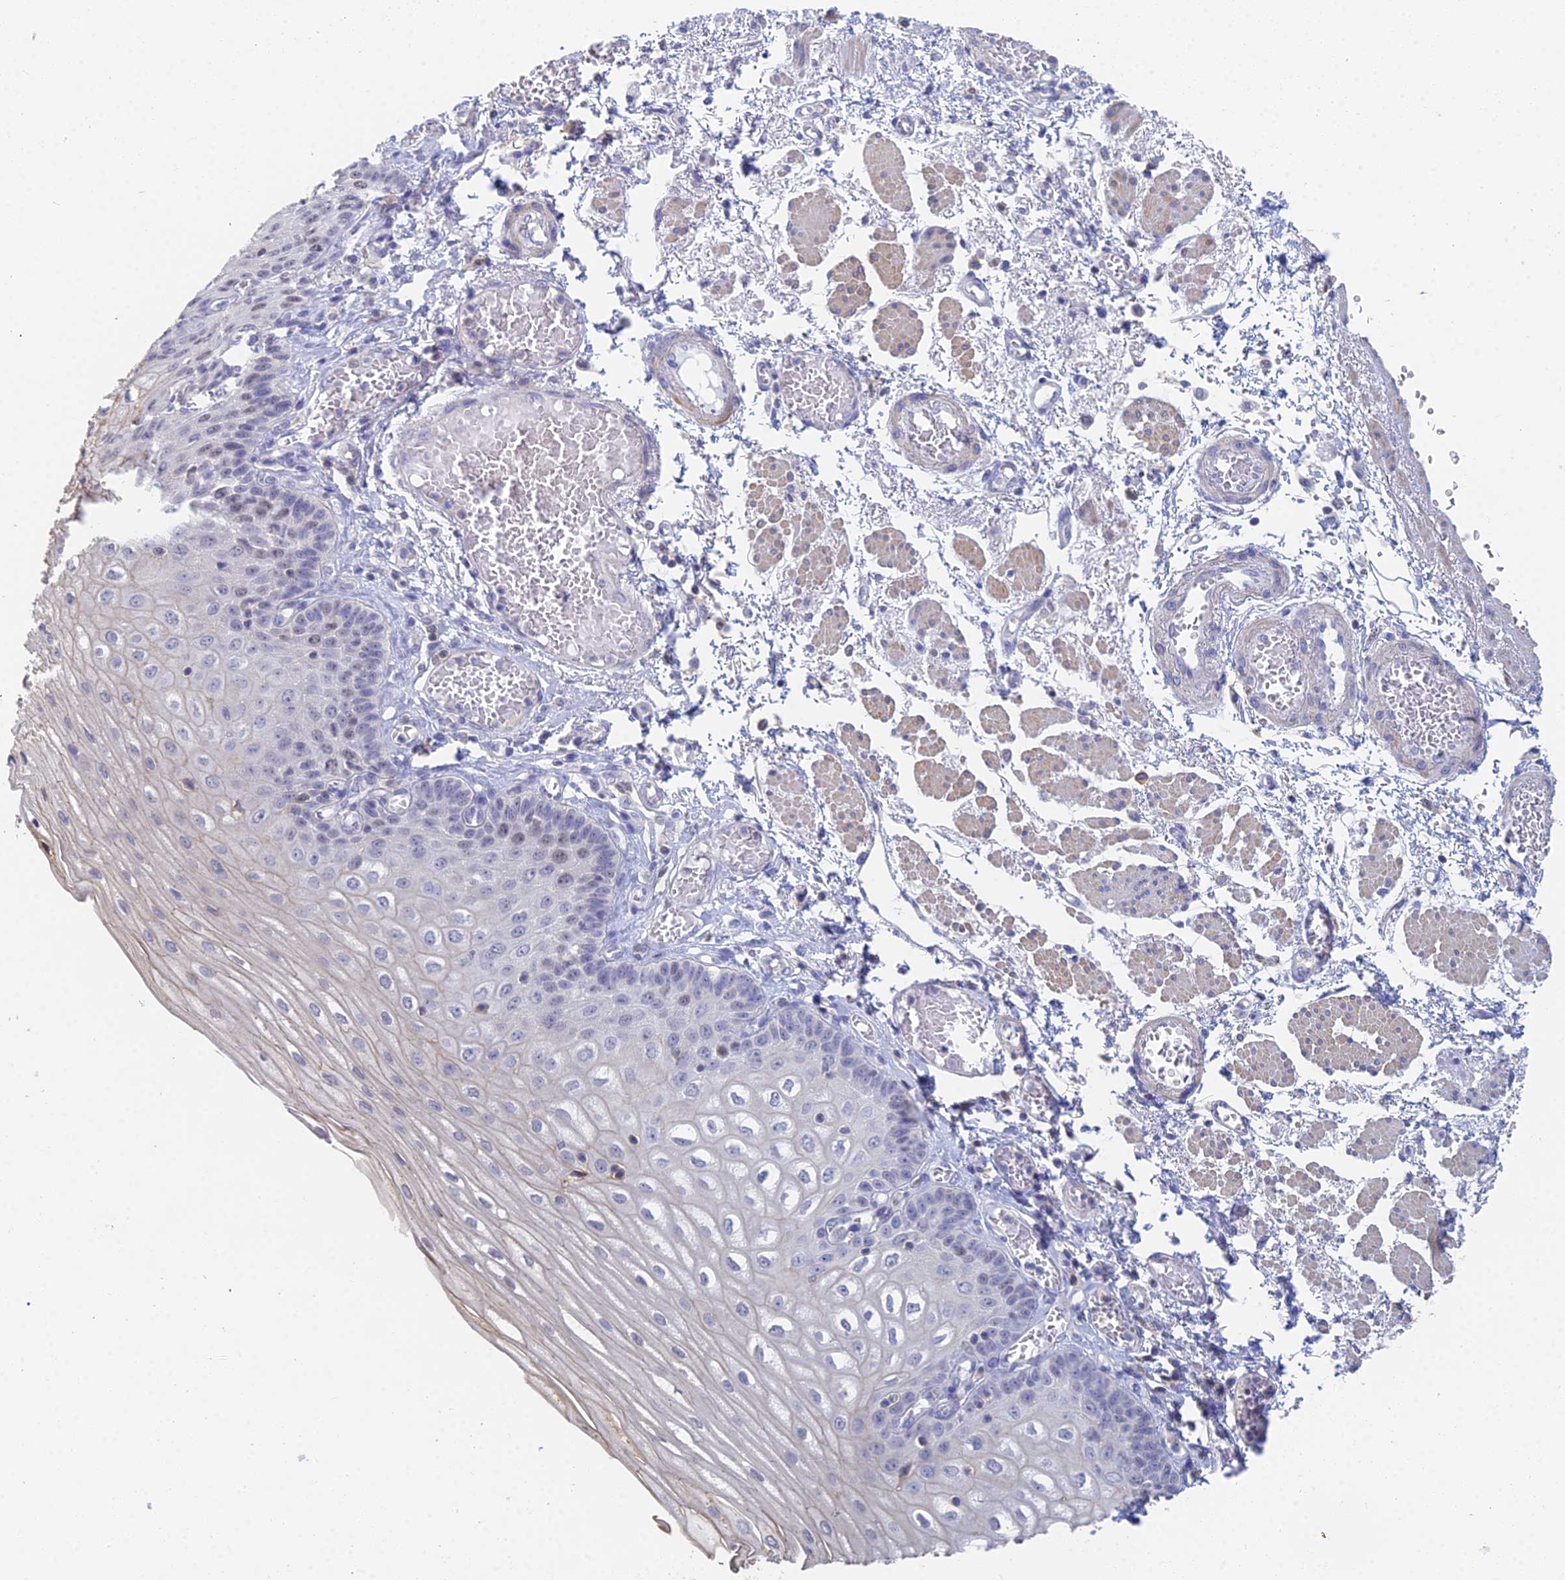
{"staining": {"intensity": "moderate", "quantity": "<25%", "location": "nuclear"}, "tissue": "esophagus", "cell_type": "Squamous epithelial cells", "image_type": "normal", "snomed": [{"axis": "morphology", "description": "Normal tissue, NOS"}, {"axis": "topography", "description": "Esophagus"}], "caption": "Immunohistochemical staining of benign human esophagus exhibits <25% levels of moderate nuclear protein staining in about <25% of squamous epithelial cells.", "gene": "MCM2", "patient": {"sex": "male", "age": 81}}